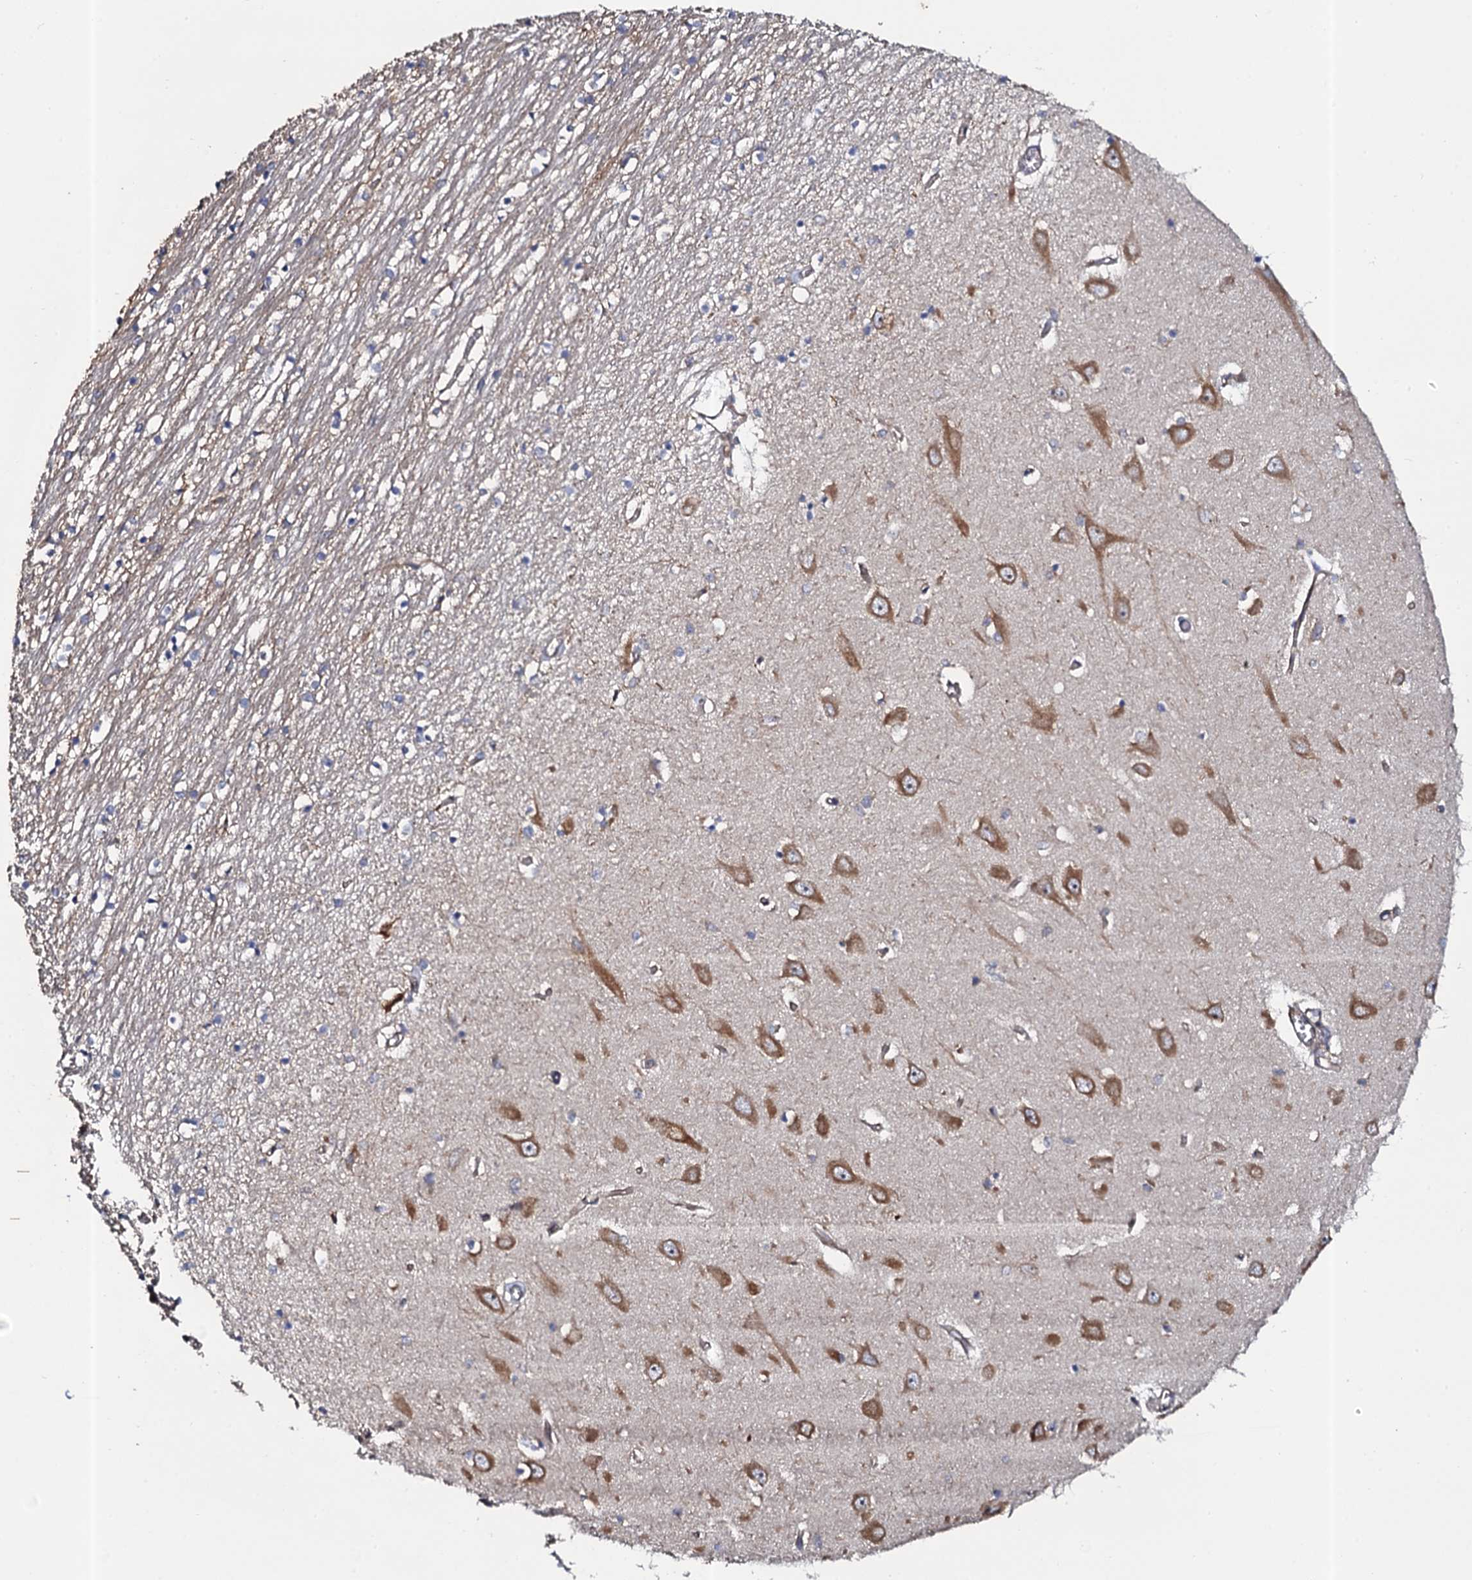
{"staining": {"intensity": "weak", "quantity": "<25%", "location": "cytoplasmic/membranous"}, "tissue": "hippocampus", "cell_type": "Glial cells", "image_type": "normal", "snomed": [{"axis": "morphology", "description": "Normal tissue, NOS"}, {"axis": "topography", "description": "Hippocampus"}], "caption": "The micrograph reveals no significant expression in glial cells of hippocampus. (Stains: DAB (3,3'-diaminobenzidine) IHC with hematoxylin counter stain, Microscopy: brightfield microscopy at high magnification).", "gene": "TMEM151A", "patient": {"sex": "male", "age": 70}}